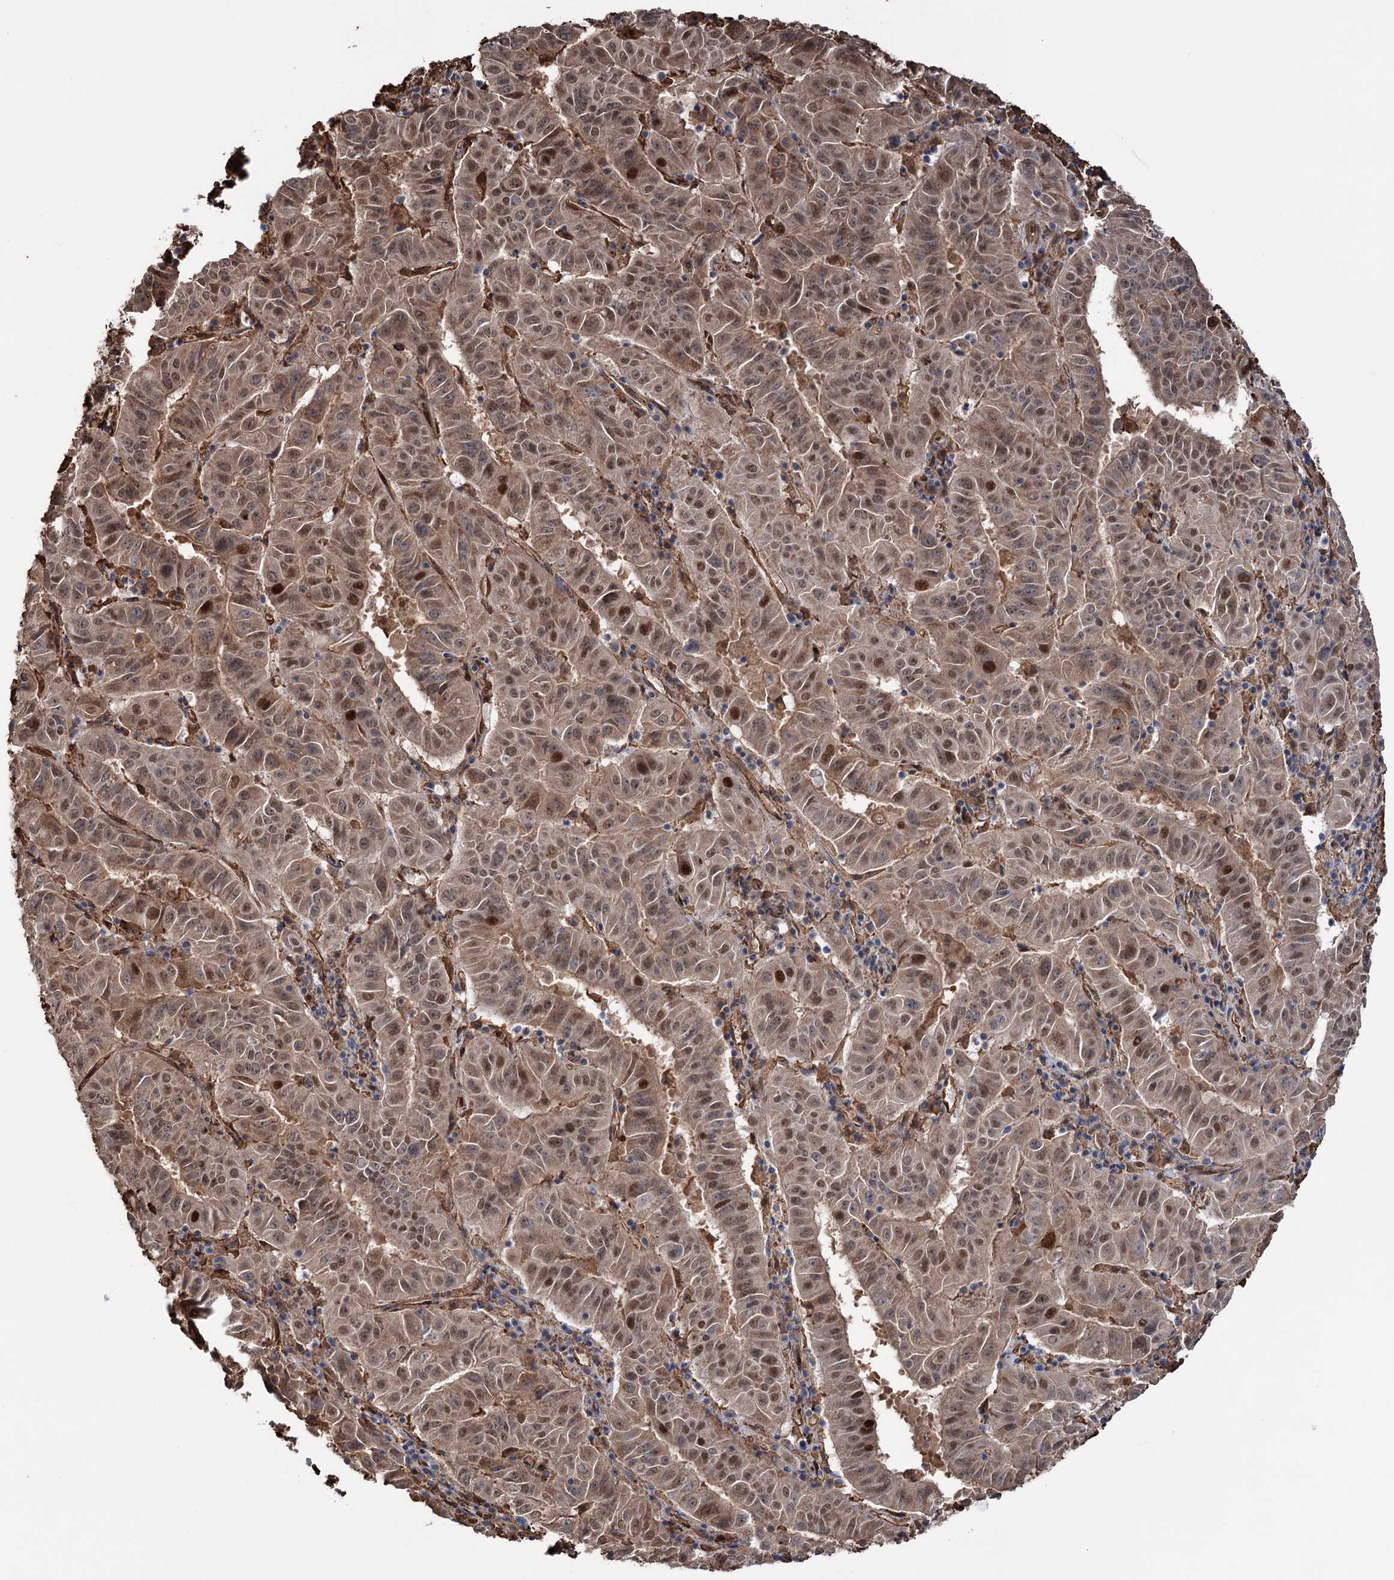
{"staining": {"intensity": "moderate", "quantity": ">75%", "location": "cytoplasmic/membranous,nuclear"}, "tissue": "pancreatic cancer", "cell_type": "Tumor cells", "image_type": "cancer", "snomed": [{"axis": "morphology", "description": "Adenocarcinoma, NOS"}, {"axis": "topography", "description": "Pancreas"}], "caption": "There is medium levels of moderate cytoplasmic/membranous and nuclear positivity in tumor cells of pancreatic cancer (adenocarcinoma), as demonstrated by immunohistochemical staining (brown color).", "gene": "NCAPD2", "patient": {"sex": "male", "age": 63}}